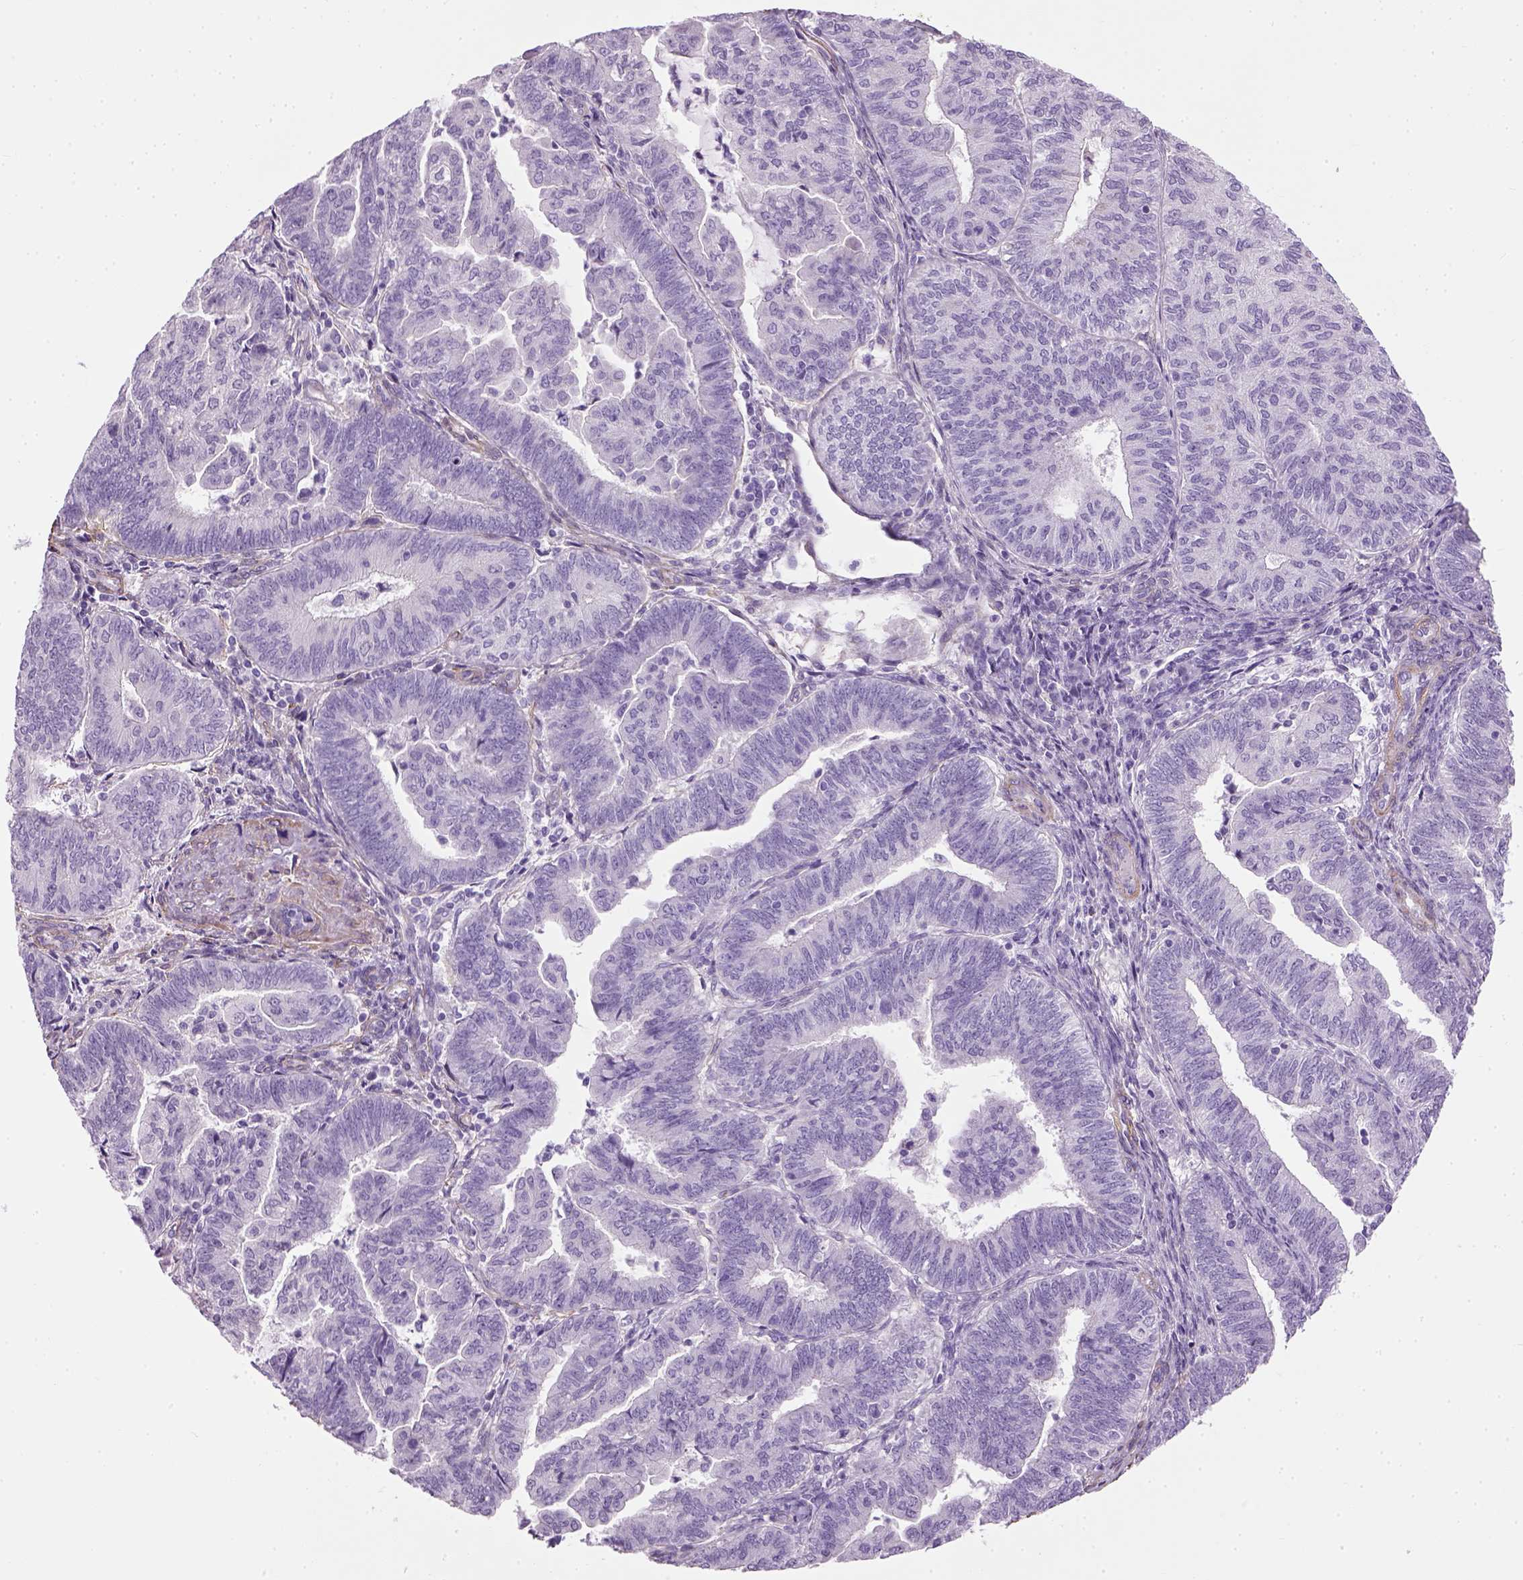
{"staining": {"intensity": "negative", "quantity": "none", "location": "none"}, "tissue": "endometrial cancer", "cell_type": "Tumor cells", "image_type": "cancer", "snomed": [{"axis": "morphology", "description": "Adenocarcinoma, NOS"}, {"axis": "topography", "description": "Endometrium"}], "caption": "Immunohistochemistry (IHC) of human endometrial cancer reveals no positivity in tumor cells. (DAB immunohistochemistry, high magnification).", "gene": "FAM161A", "patient": {"sex": "female", "age": 82}}